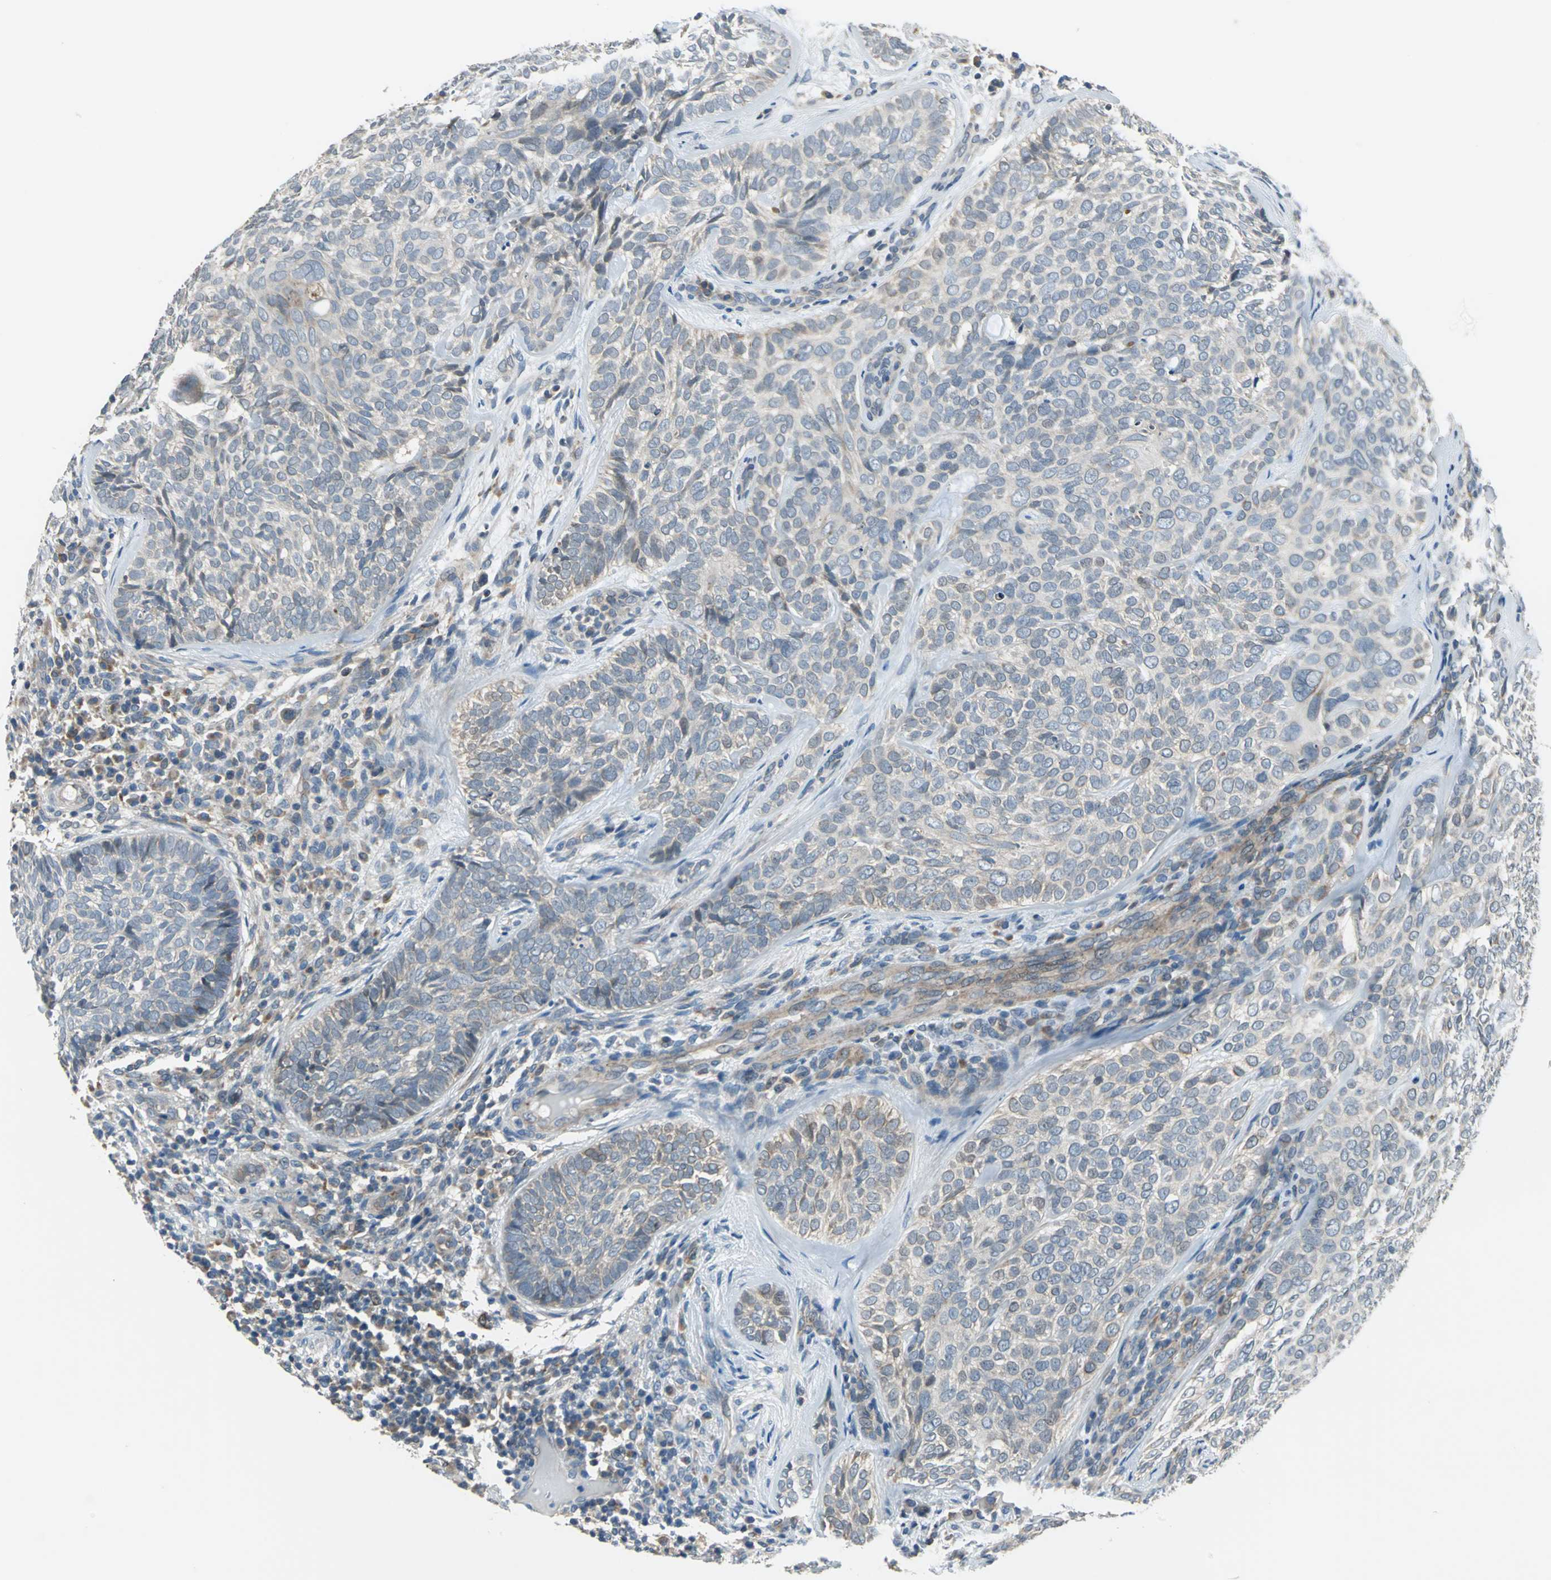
{"staining": {"intensity": "weak", "quantity": "<25%", "location": "cytoplasmic/membranous"}, "tissue": "skin cancer", "cell_type": "Tumor cells", "image_type": "cancer", "snomed": [{"axis": "morphology", "description": "Basal cell carcinoma"}, {"axis": "topography", "description": "Skin"}], "caption": "Immunohistochemistry (IHC) micrograph of neoplastic tissue: skin cancer (basal cell carcinoma) stained with DAB (3,3'-diaminobenzidine) exhibits no significant protein expression in tumor cells.", "gene": "TRAK1", "patient": {"sex": "male", "age": 72}}